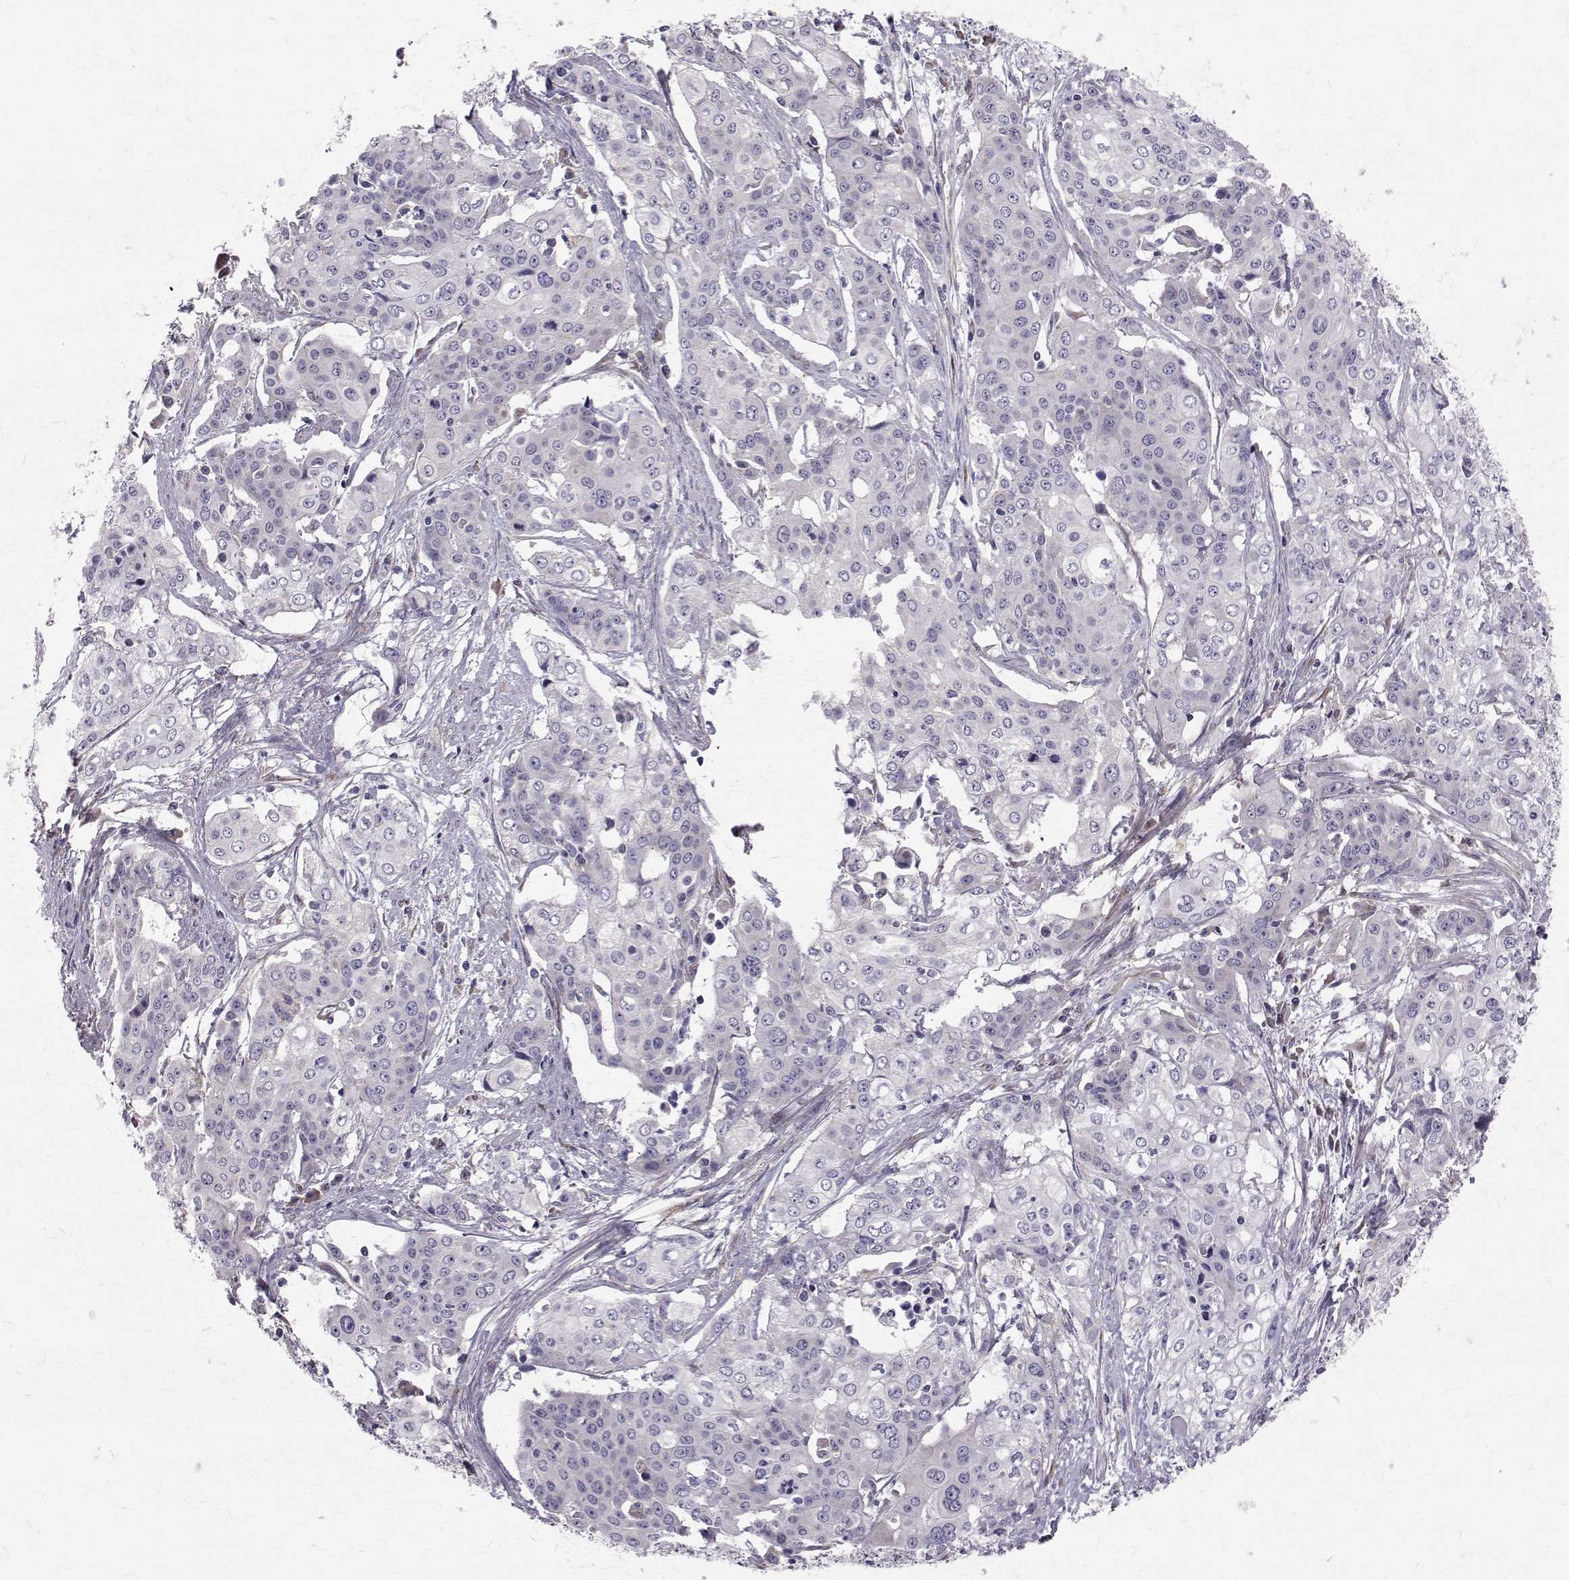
{"staining": {"intensity": "negative", "quantity": "none", "location": "none"}, "tissue": "cervical cancer", "cell_type": "Tumor cells", "image_type": "cancer", "snomed": [{"axis": "morphology", "description": "Squamous cell carcinoma, NOS"}, {"axis": "topography", "description": "Cervix"}], "caption": "This is an IHC micrograph of human cervical cancer (squamous cell carcinoma). There is no positivity in tumor cells.", "gene": "ARFGAP1", "patient": {"sex": "female", "age": 39}}